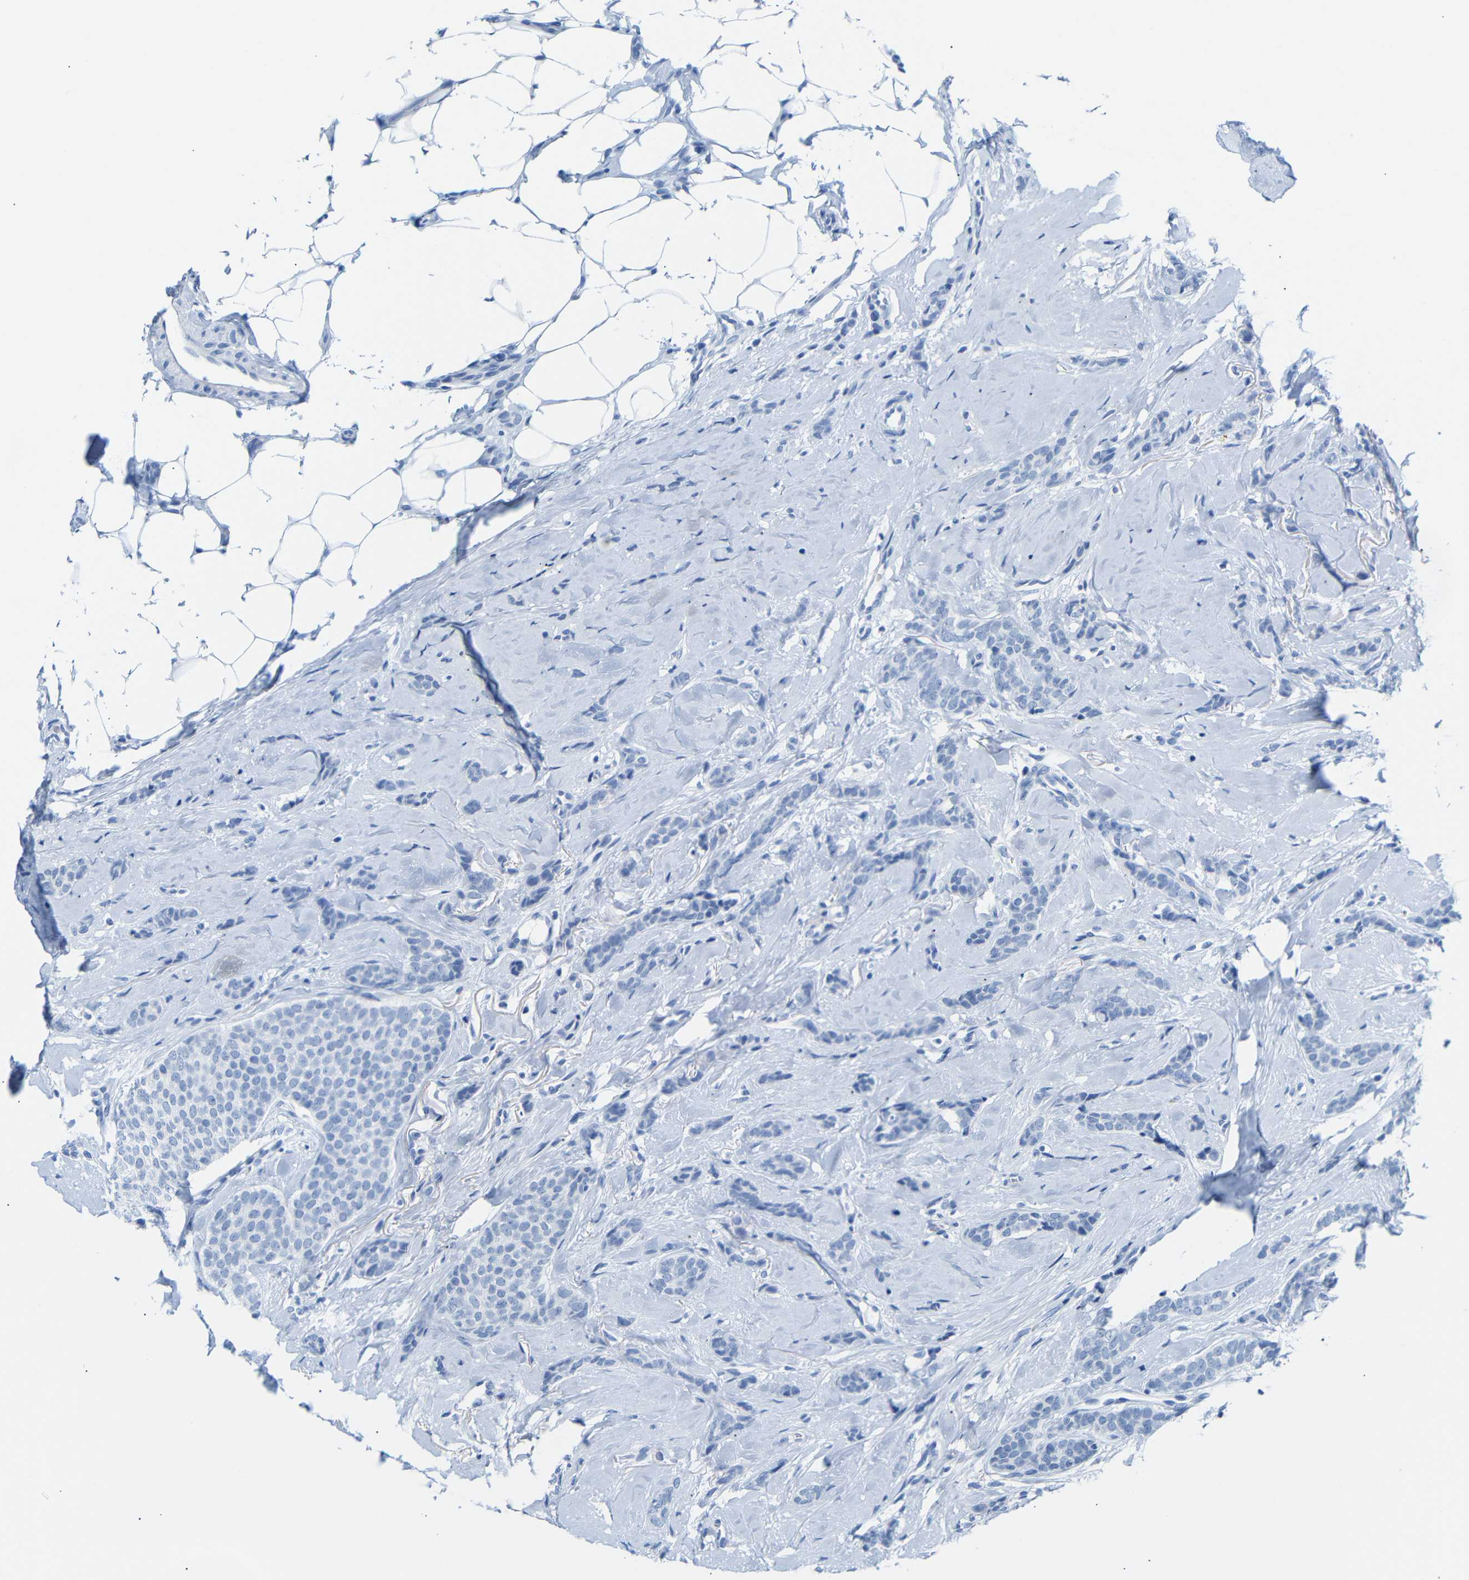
{"staining": {"intensity": "negative", "quantity": "none", "location": "none"}, "tissue": "breast cancer", "cell_type": "Tumor cells", "image_type": "cancer", "snomed": [{"axis": "morphology", "description": "Lobular carcinoma"}, {"axis": "topography", "description": "Skin"}, {"axis": "topography", "description": "Breast"}], "caption": "This photomicrograph is of breast cancer stained with immunohistochemistry to label a protein in brown with the nuclei are counter-stained blue. There is no staining in tumor cells.", "gene": "ERVMER34-1", "patient": {"sex": "female", "age": 46}}